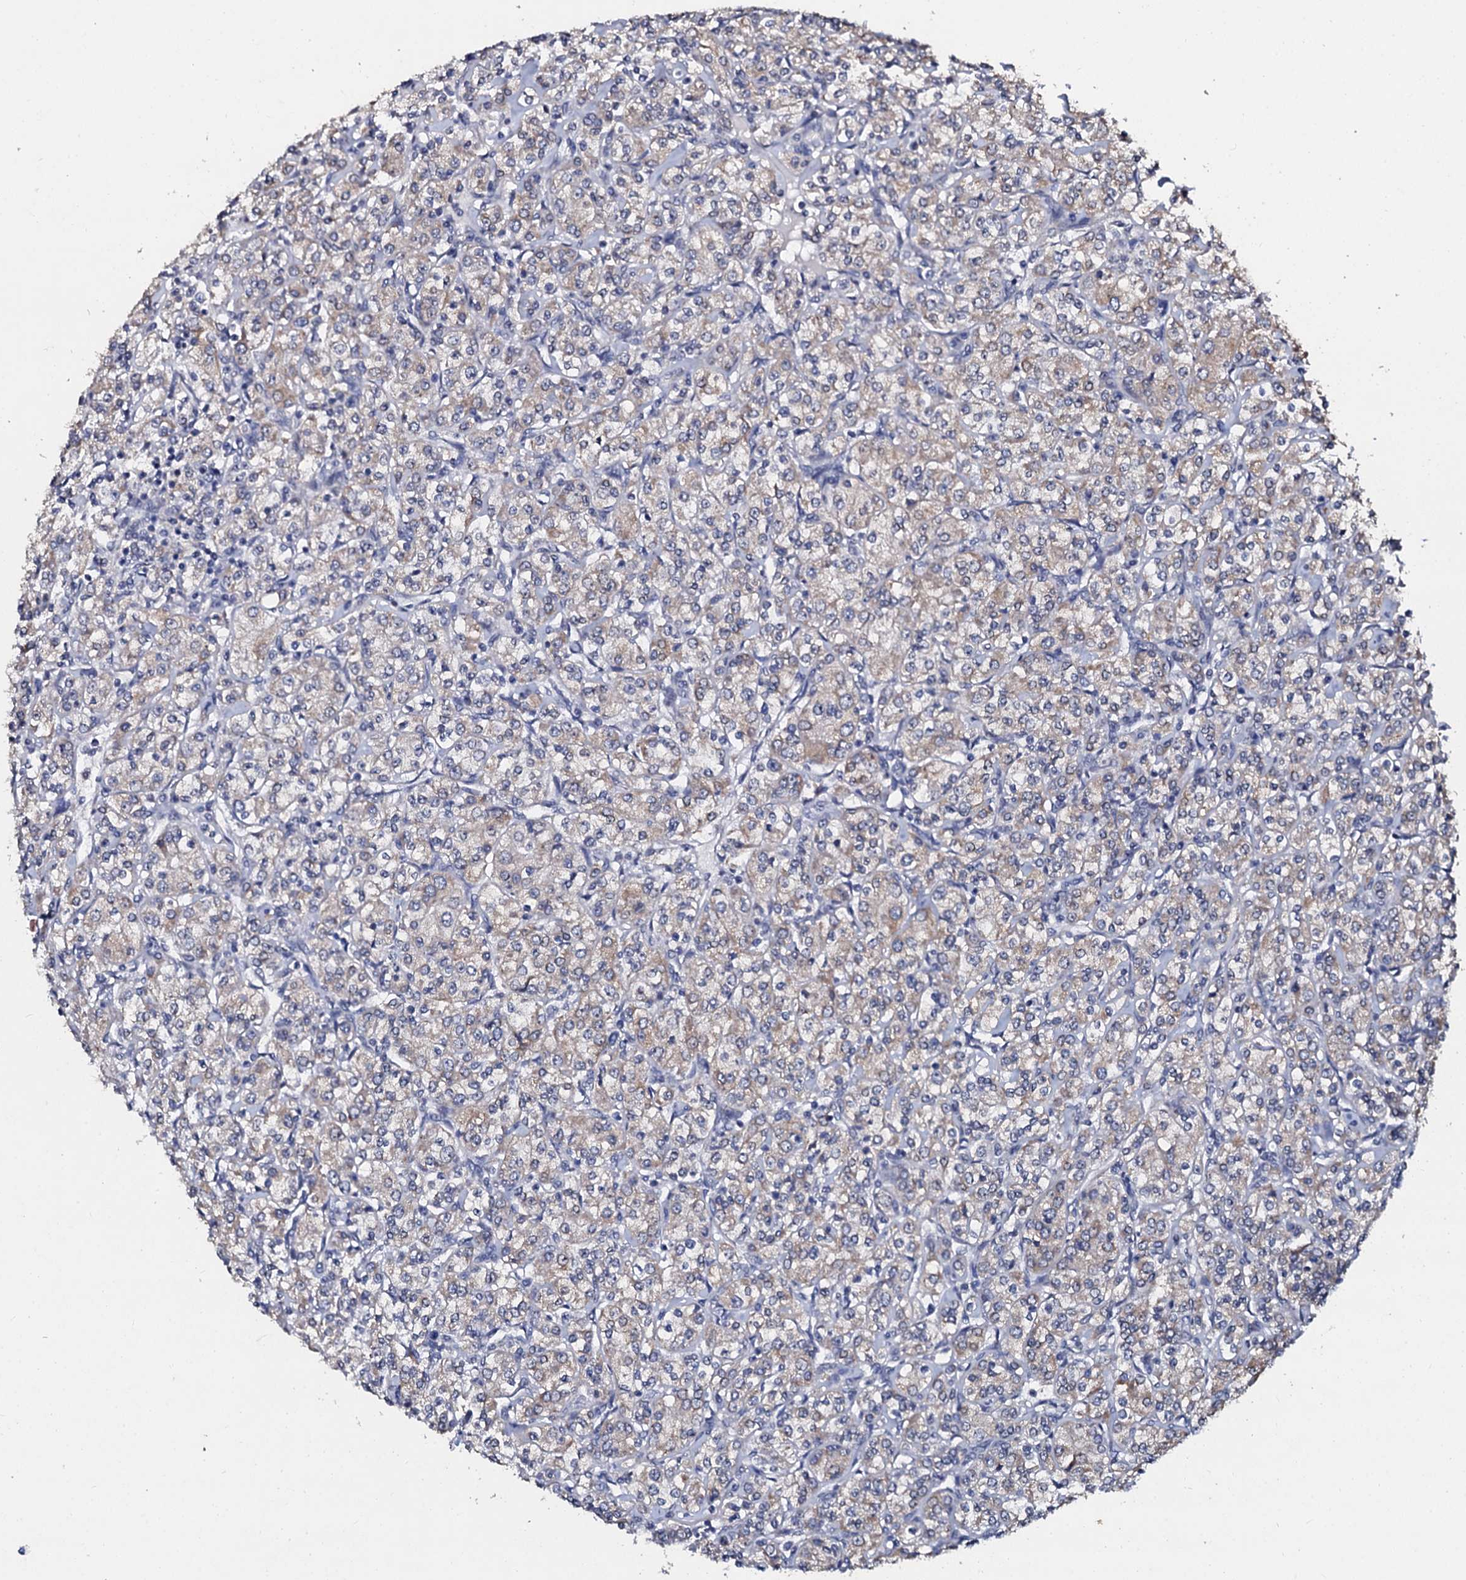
{"staining": {"intensity": "weak", "quantity": "25%-75%", "location": "cytoplasmic/membranous"}, "tissue": "renal cancer", "cell_type": "Tumor cells", "image_type": "cancer", "snomed": [{"axis": "morphology", "description": "Adenocarcinoma, NOS"}, {"axis": "topography", "description": "Kidney"}], "caption": "Weak cytoplasmic/membranous protein staining is appreciated in approximately 25%-75% of tumor cells in renal cancer (adenocarcinoma). The staining was performed using DAB (3,3'-diaminobenzidine) to visualize the protein expression in brown, while the nuclei were stained in blue with hematoxylin (Magnification: 20x).", "gene": "SLC37A4", "patient": {"sex": "male", "age": 77}}